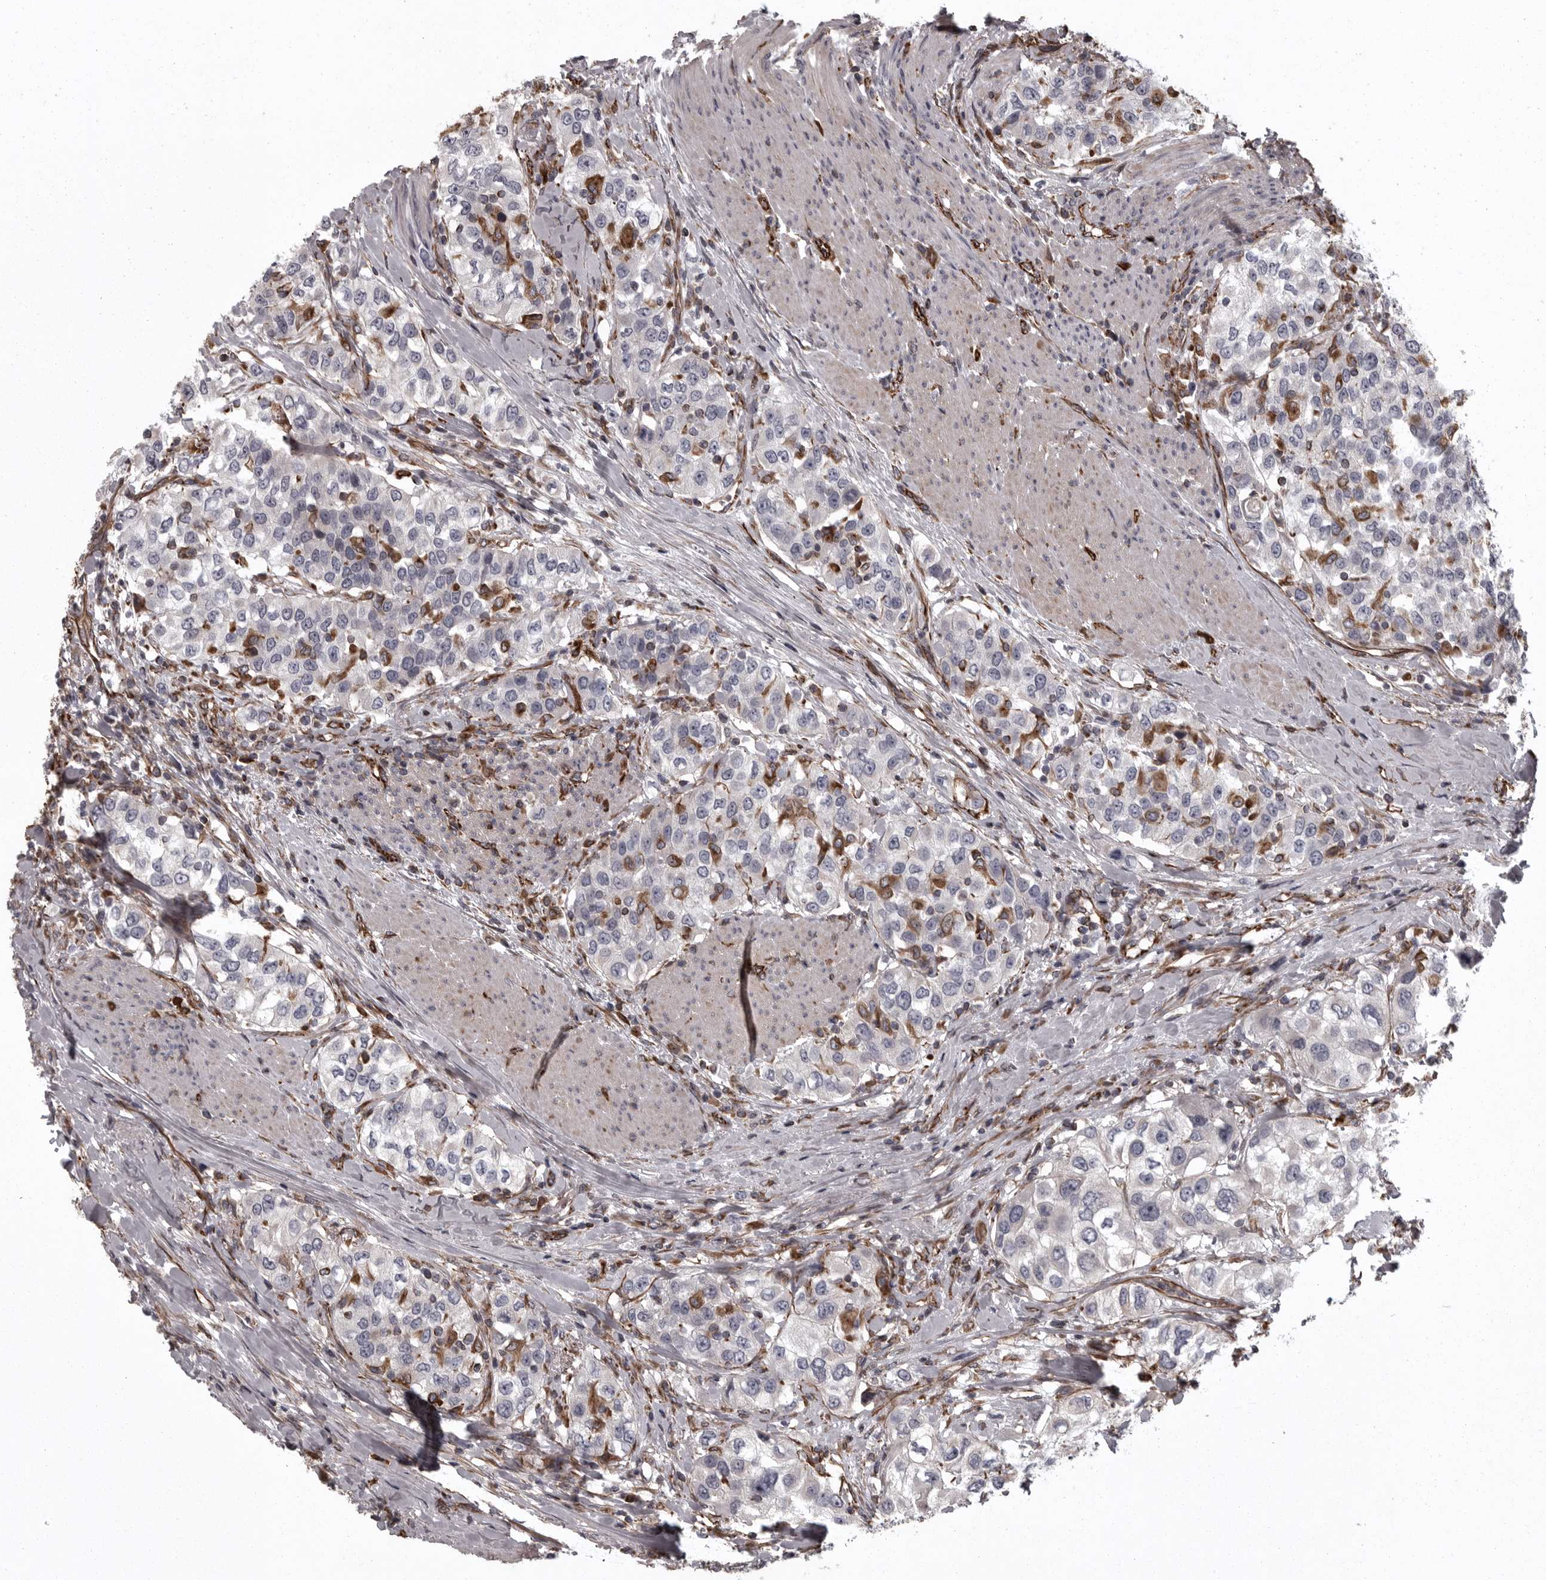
{"staining": {"intensity": "negative", "quantity": "none", "location": "none"}, "tissue": "urothelial cancer", "cell_type": "Tumor cells", "image_type": "cancer", "snomed": [{"axis": "morphology", "description": "Urothelial carcinoma, High grade"}, {"axis": "topography", "description": "Urinary bladder"}], "caption": "High magnification brightfield microscopy of urothelial carcinoma (high-grade) stained with DAB (3,3'-diaminobenzidine) (brown) and counterstained with hematoxylin (blue): tumor cells show no significant staining. (Stains: DAB IHC with hematoxylin counter stain, Microscopy: brightfield microscopy at high magnification).", "gene": "FAAP100", "patient": {"sex": "female", "age": 80}}